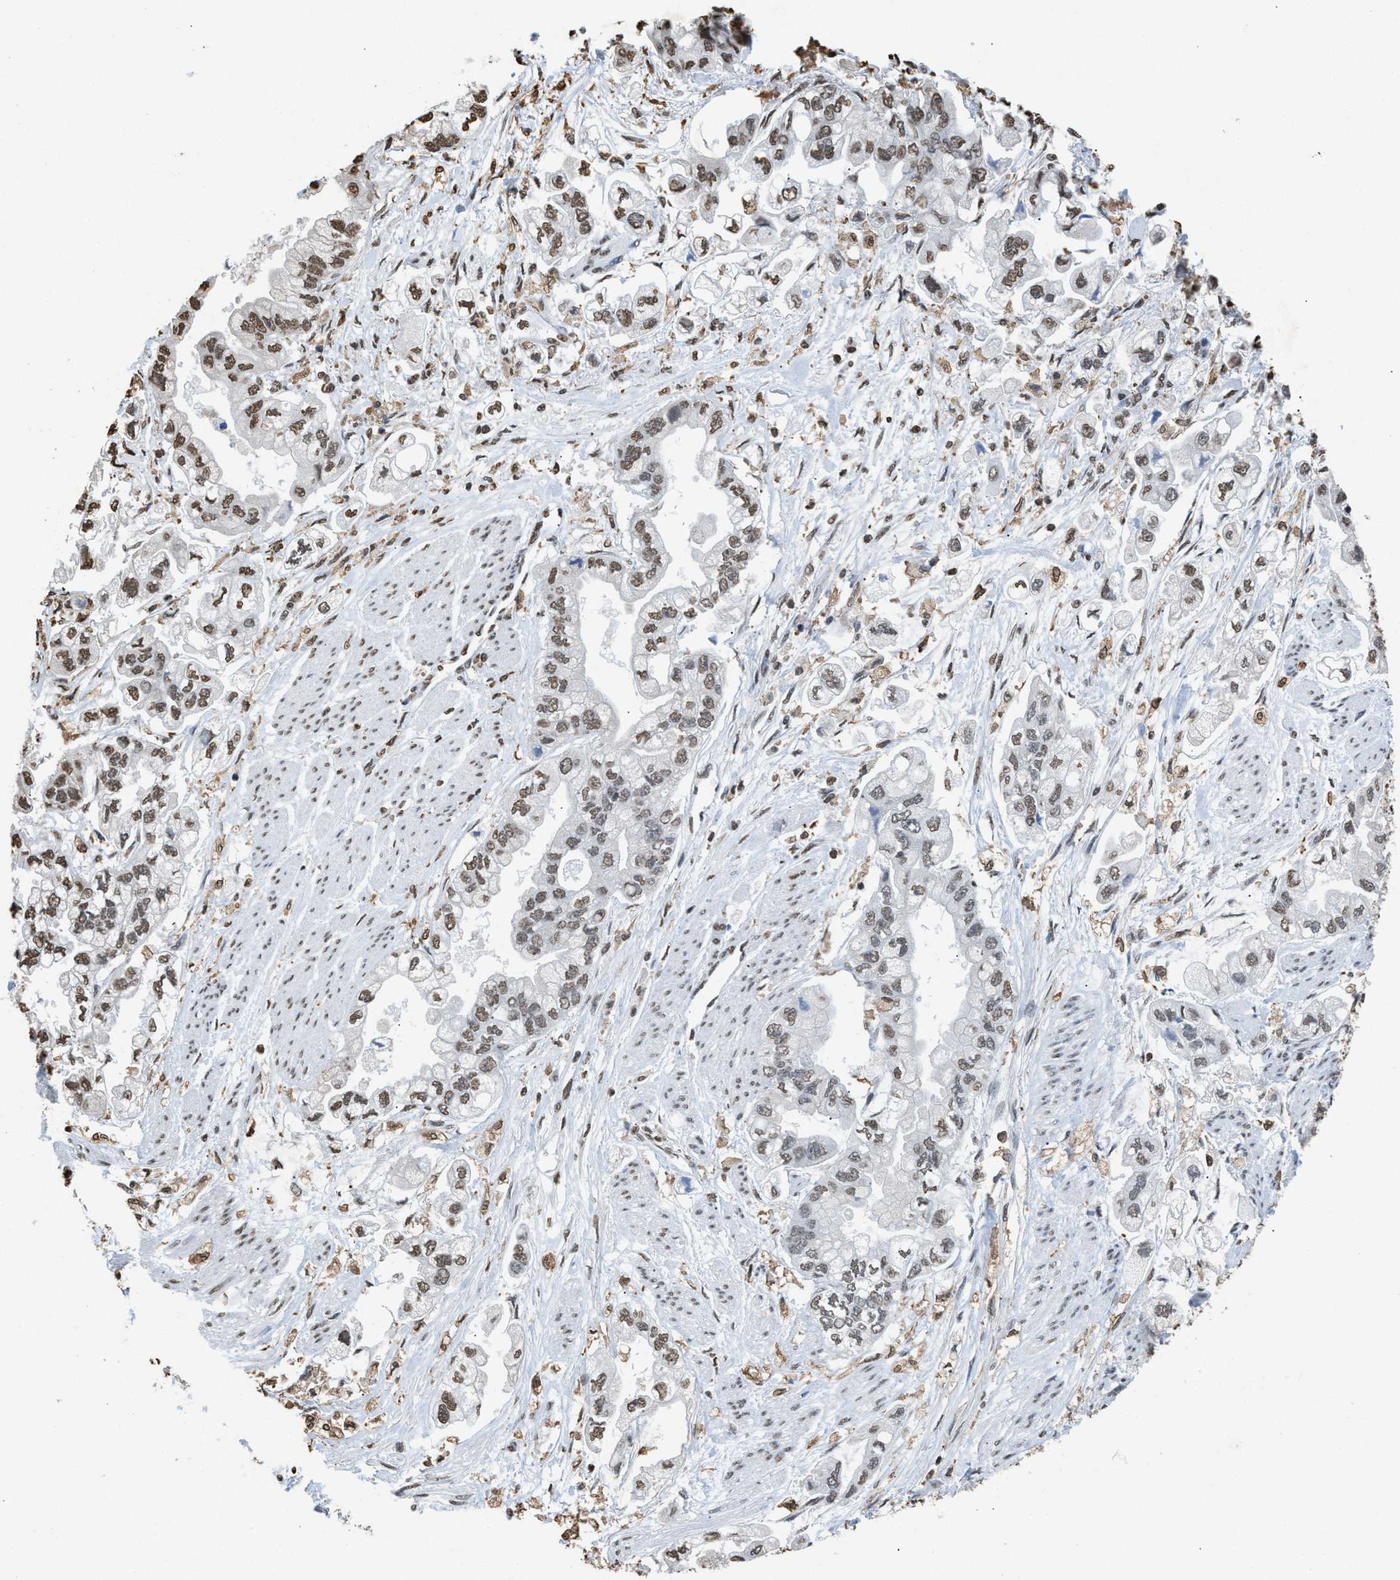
{"staining": {"intensity": "moderate", "quantity": ">75%", "location": "nuclear"}, "tissue": "stomach cancer", "cell_type": "Tumor cells", "image_type": "cancer", "snomed": [{"axis": "morphology", "description": "Normal tissue, NOS"}, {"axis": "morphology", "description": "Adenocarcinoma, NOS"}, {"axis": "topography", "description": "Stomach"}], "caption": "Protein staining by IHC exhibits moderate nuclear positivity in about >75% of tumor cells in adenocarcinoma (stomach).", "gene": "NUP88", "patient": {"sex": "male", "age": 62}}